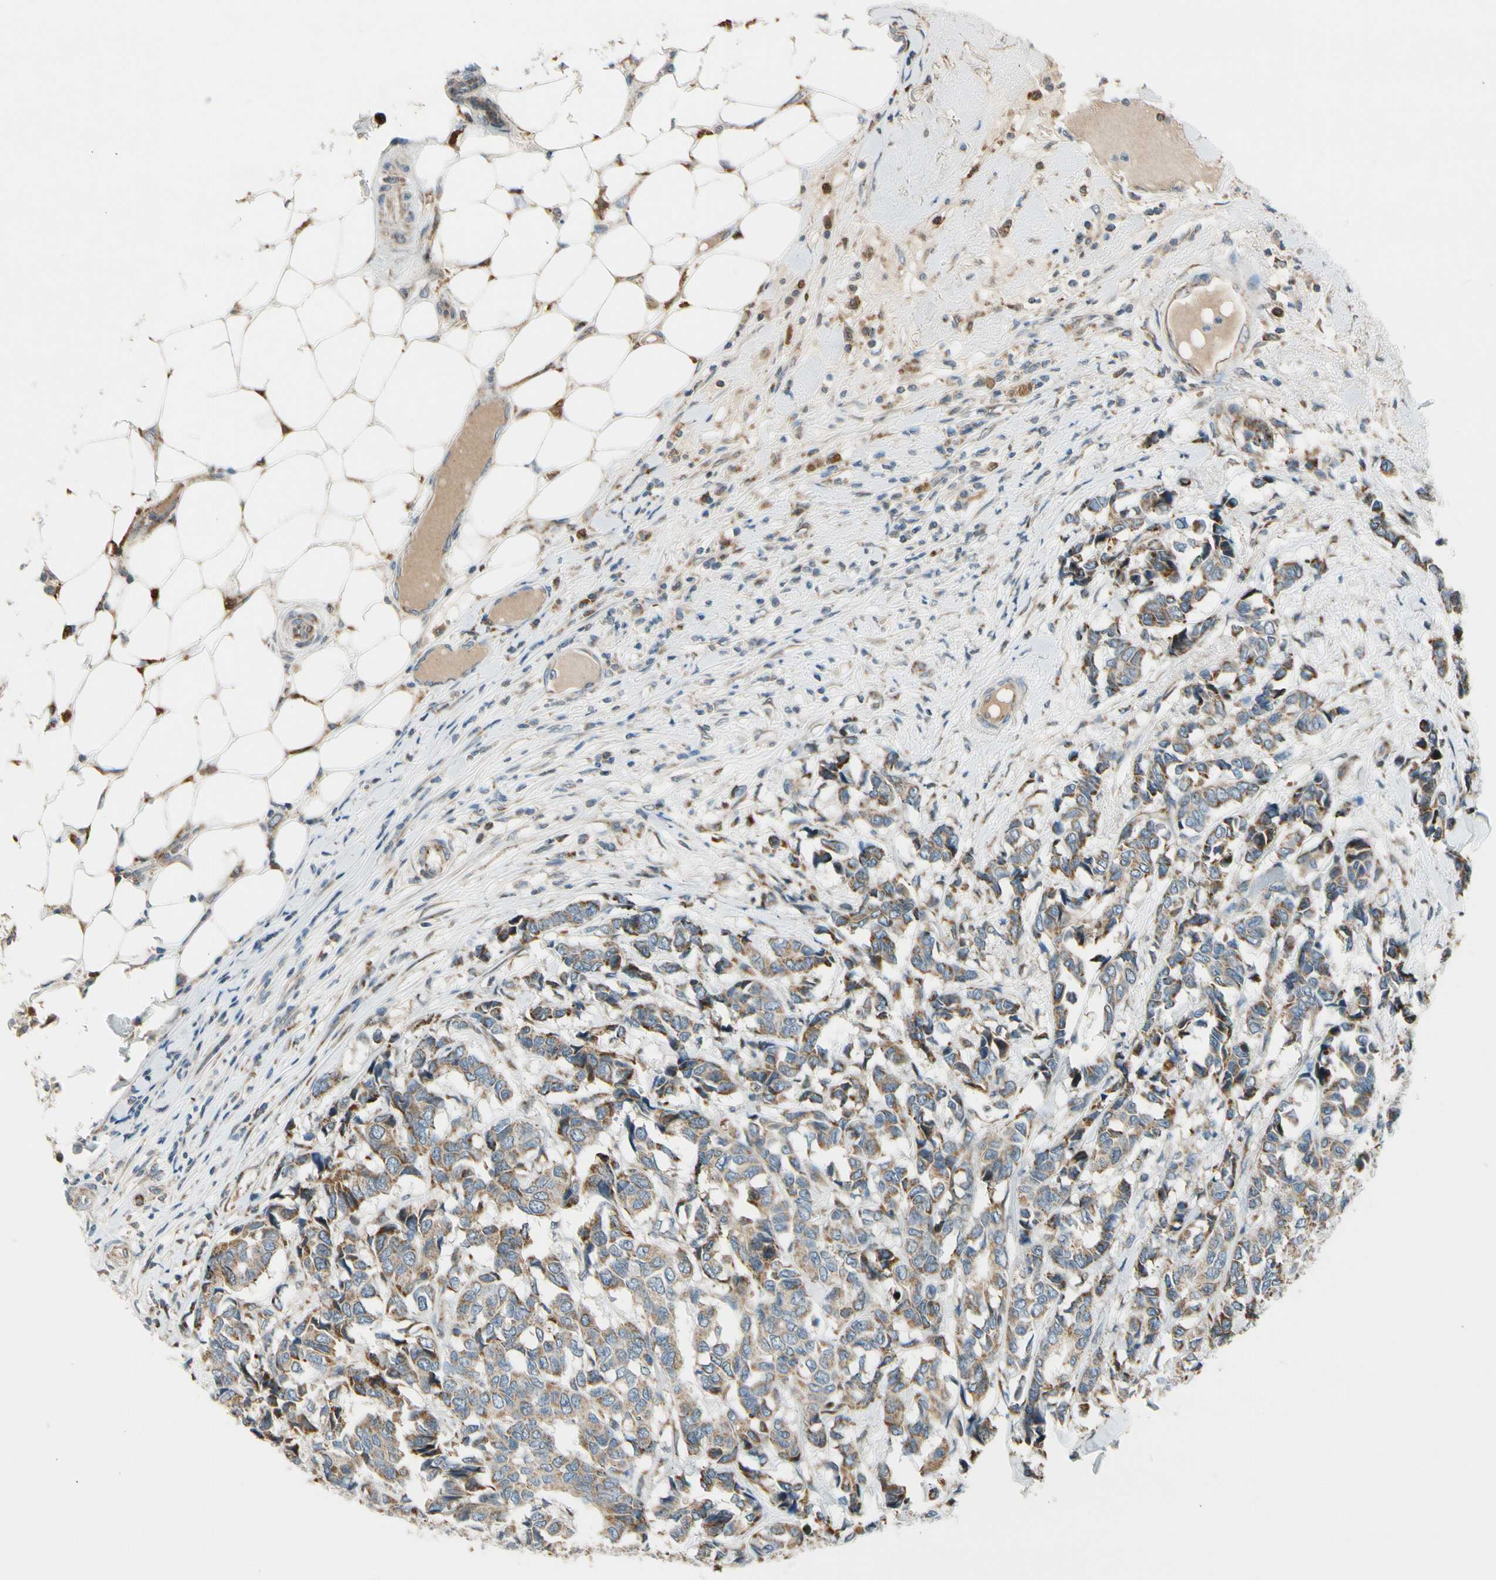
{"staining": {"intensity": "moderate", "quantity": ">75%", "location": "cytoplasmic/membranous"}, "tissue": "breast cancer", "cell_type": "Tumor cells", "image_type": "cancer", "snomed": [{"axis": "morphology", "description": "Duct carcinoma"}, {"axis": "topography", "description": "Breast"}], "caption": "Immunohistochemistry image of neoplastic tissue: breast invasive ductal carcinoma stained using immunohistochemistry (IHC) exhibits medium levels of moderate protein expression localized specifically in the cytoplasmic/membranous of tumor cells, appearing as a cytoplasmic/membranous brown color.", "gene": "NPHP3", "patient": {"sex": "female", "age": 87}}